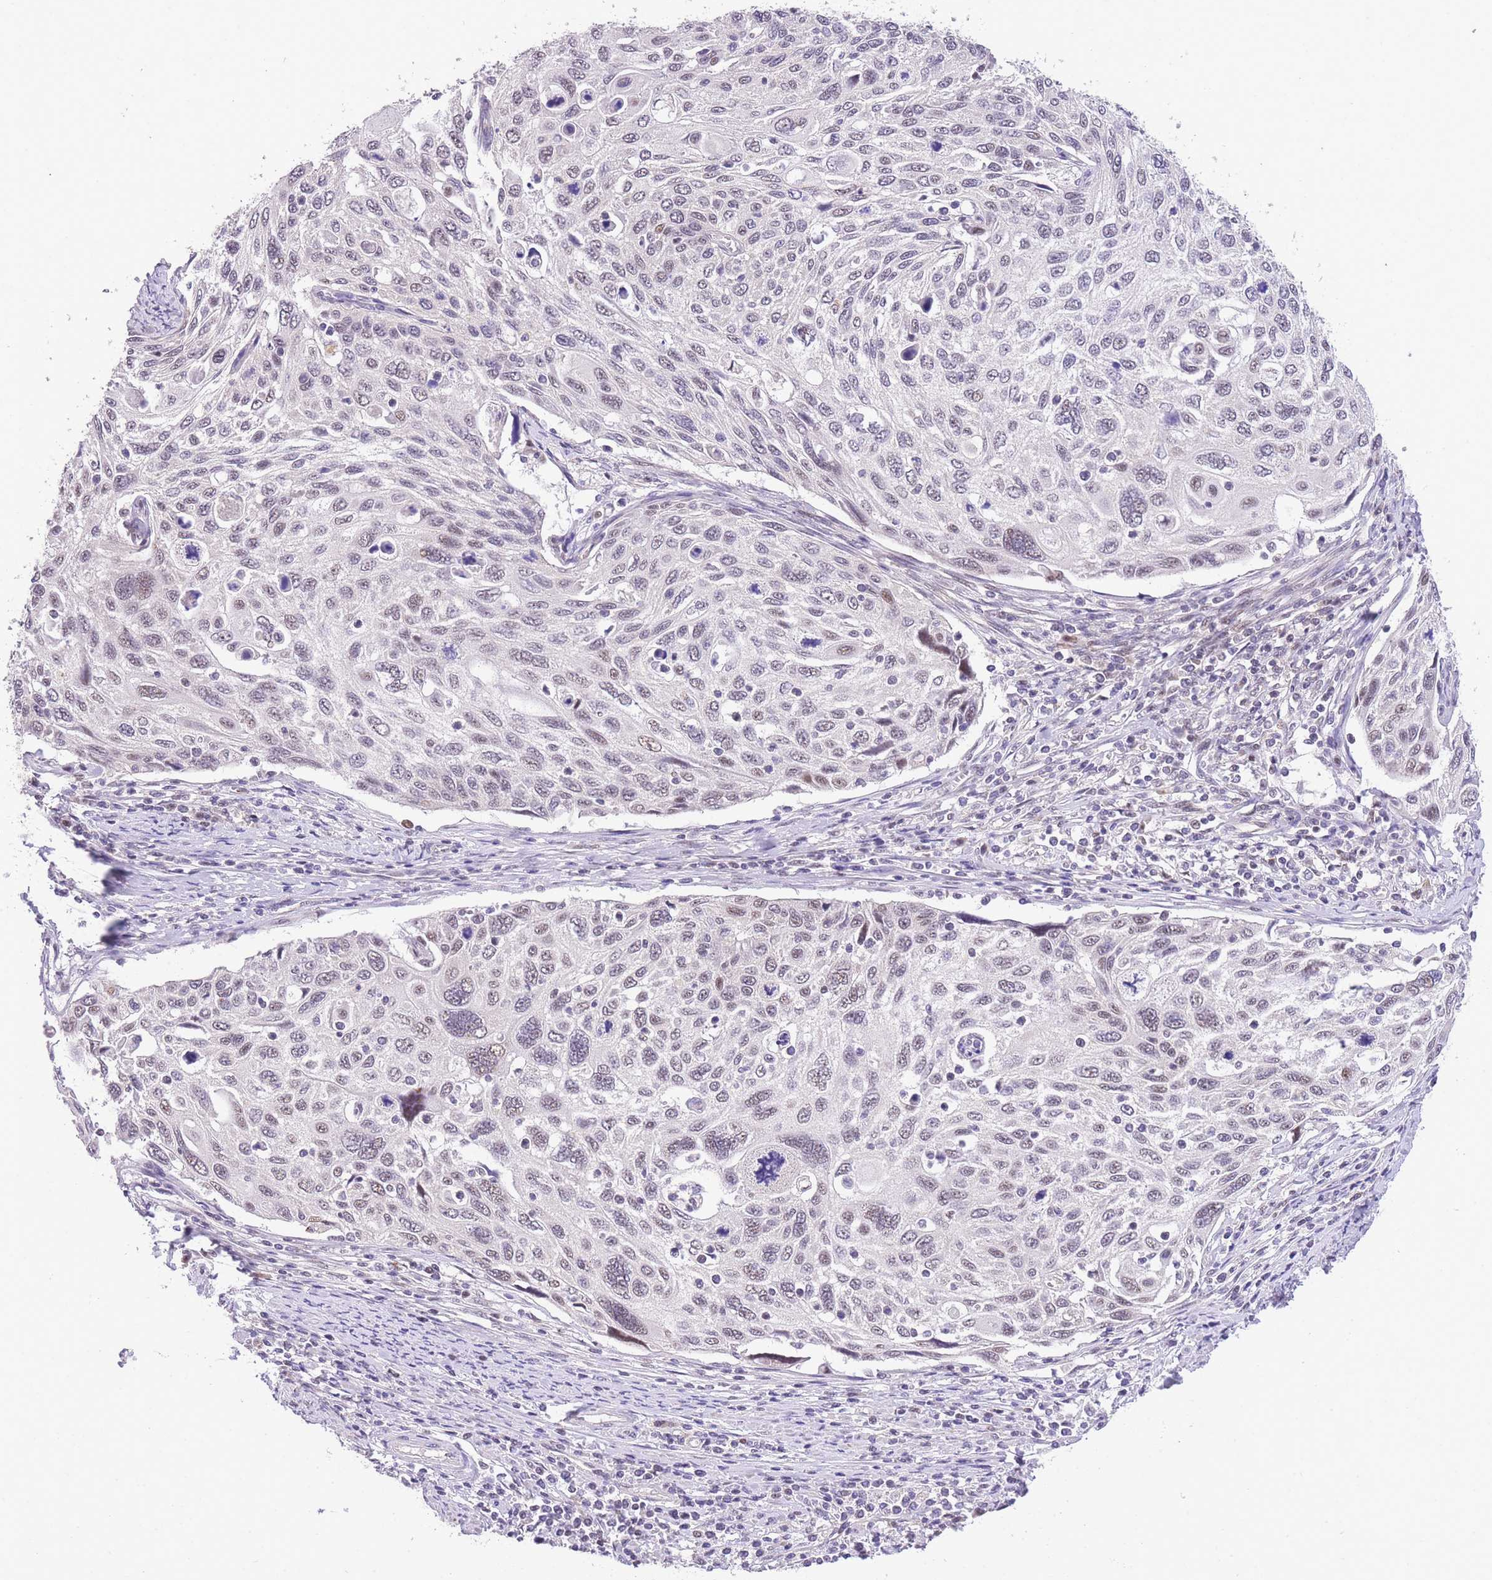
{"staining": {"intensity": "weak", "quantity": "<25%", "location": "nuclear"}, "tissue": "cervical cancer", "cell_type": "Tumor cells", "image_type": "cancer", "snomed": [{"axis": "morphology", "description": "Squamous cell carcinoma, NOS"}, {"axis": "topography", "description": "Cervix"}], "caption": "A high-resolution histopathology image shows IHC staining of squamous cell carcinoma (cervical), which shows no significant expression in tumor cells.", "gene": "SLC35F2", "patient": {"sex": "female", "age": 70}}